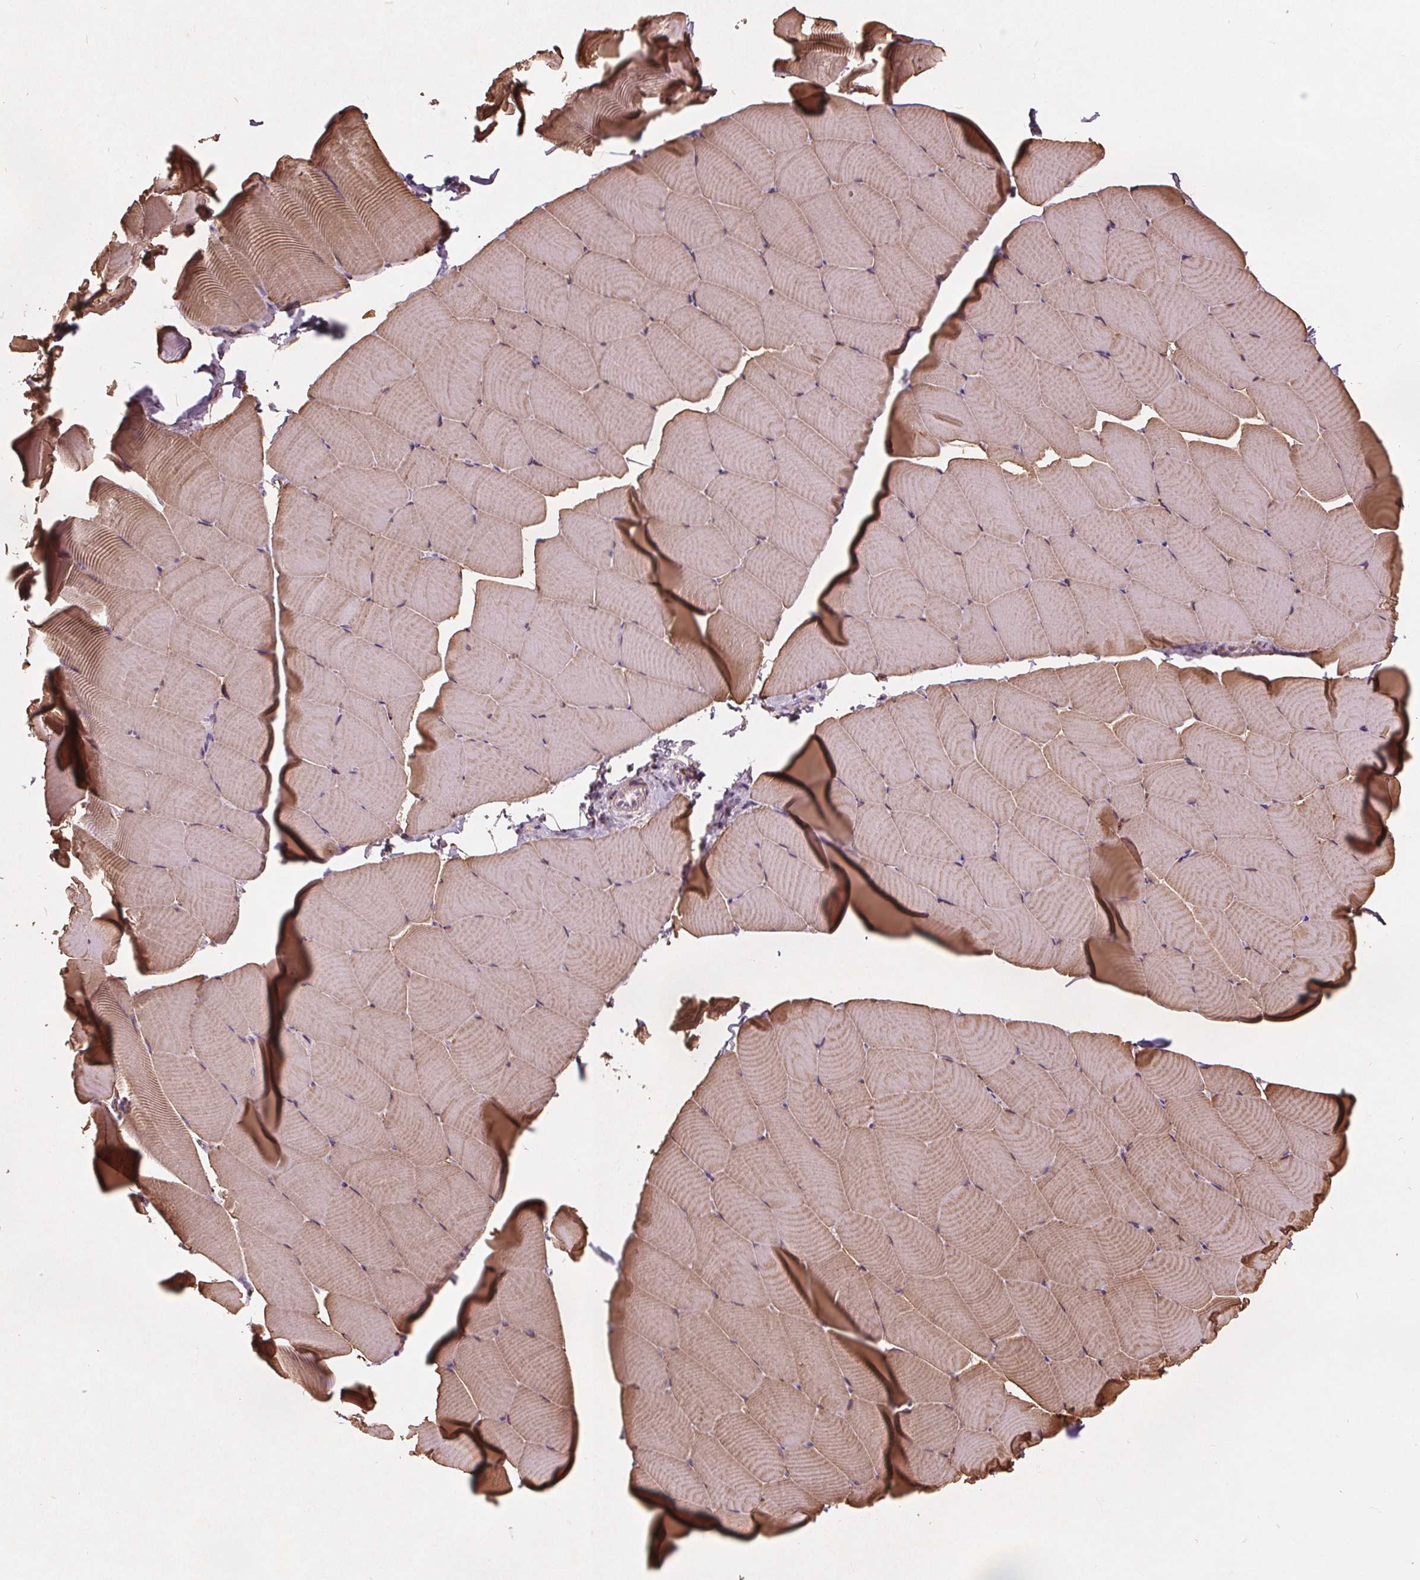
{"staining": {"intensity": "moderate", "quantity": "<25%", "location": "cytoplasmic/membranous"}, "tissue": "skeletal muscle", "cell_type": "Myocytes", "image_type": "normal", "snomed": [{"axis": "morphology", "description": "Normal tissue, NOS"}, {"axis": "topography", "description": "Skeletal muscle"}], "caption": "This histopathology image shows normal skeletal muscle stained with immunohistochemistry (IHC) to label a protein in brown. The cytoplasmic/membranous of myocytes show moderate positivity for the protein. Nuclei are counter-stained blue.", "gene": "ACOX2", "patient": {"sex": "male", "age": 25}}